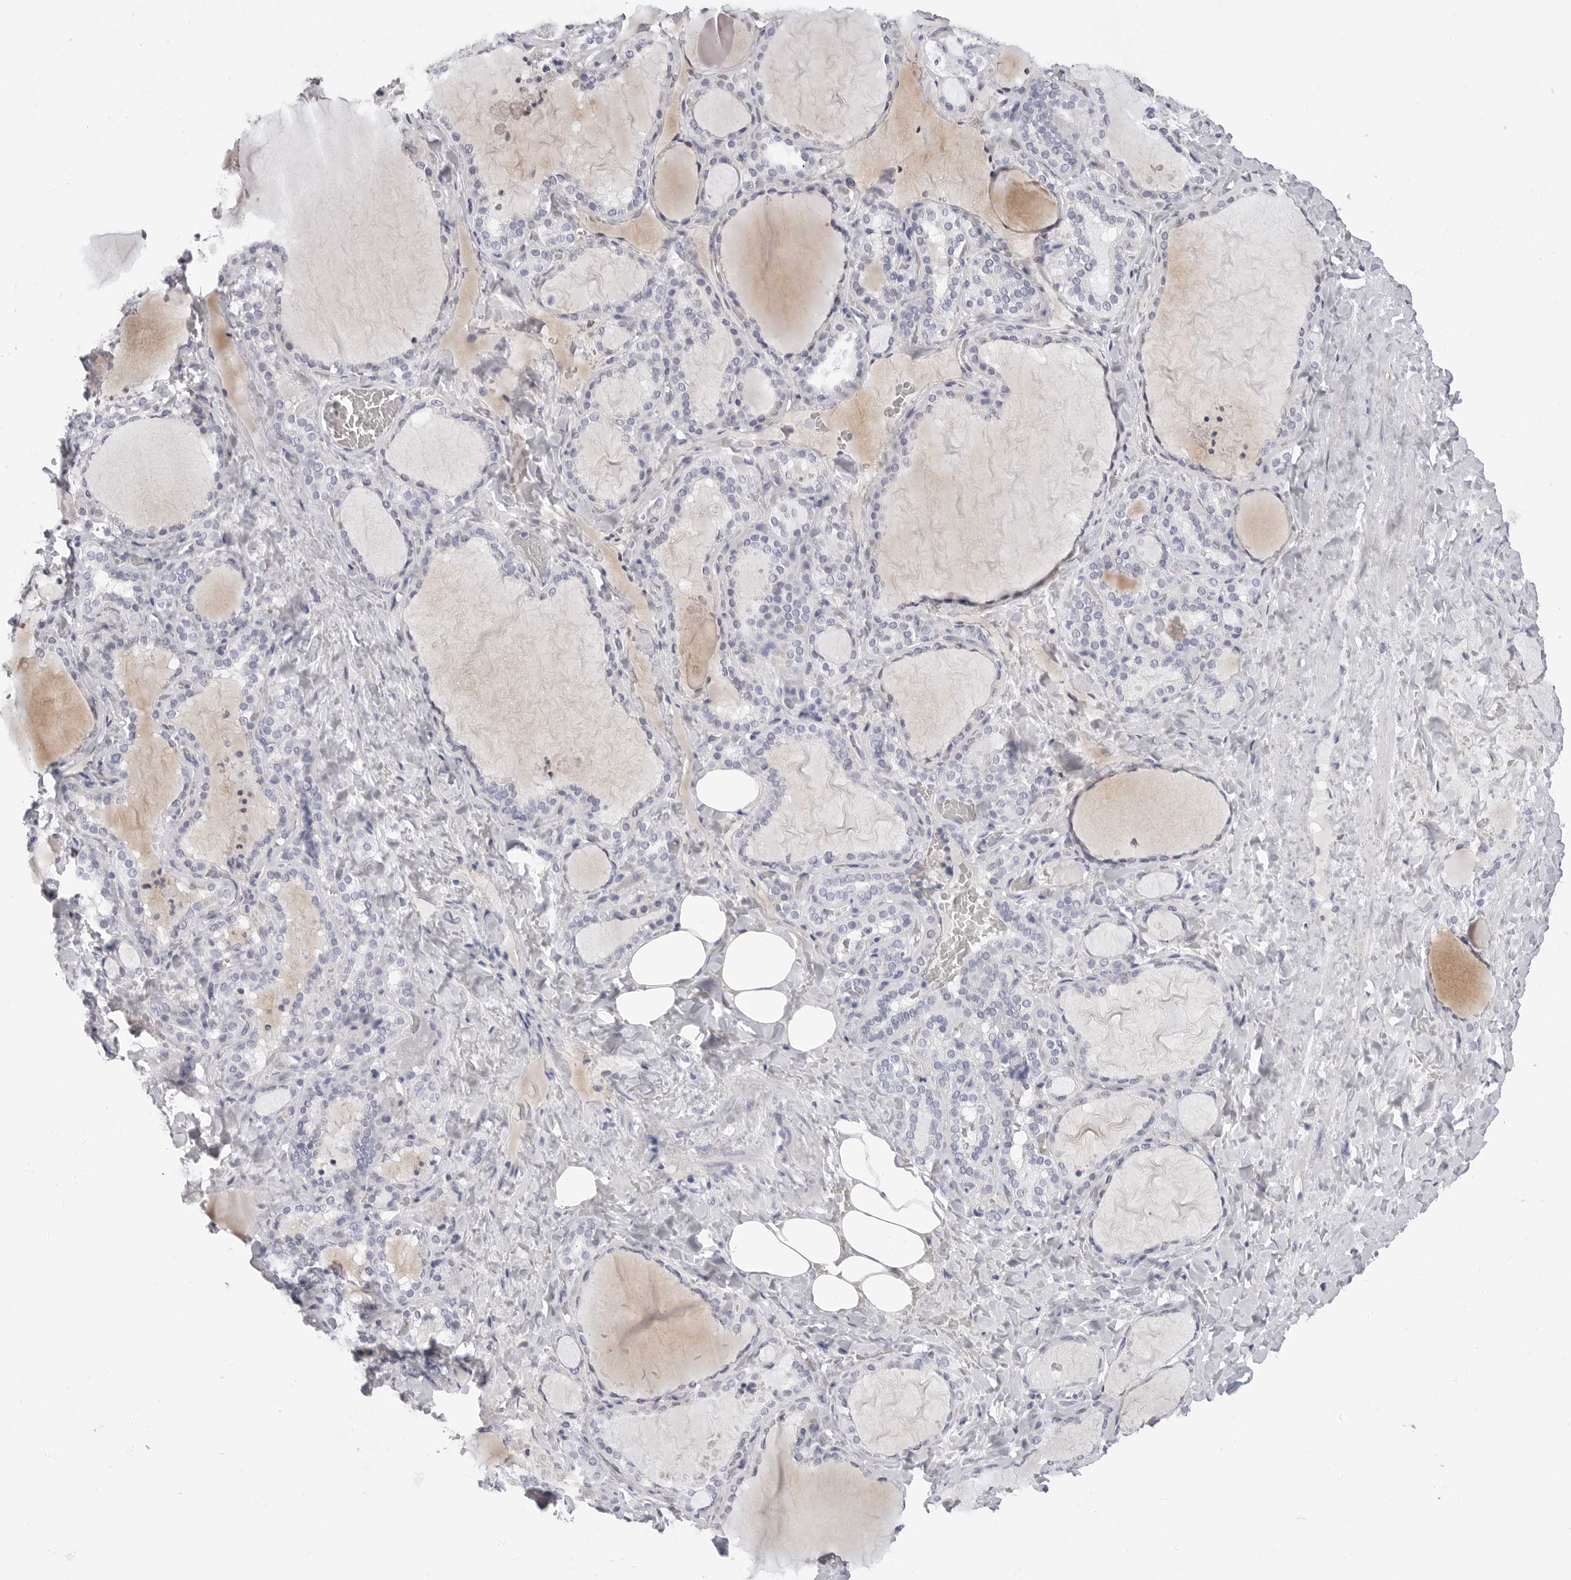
{"staining": {"intensity": "negative", "quantity": "none", "location": "none"}, "tissue": "thyroid gland", "cell_type": "Glandular cells", "image_type": "normal", "snomed": [{"axis": "morphology", "description": "Normal tissue, NOS"}, {"axis": "topography", "description": "Thyroid gland"}], "caption": "Thyroid gland was stained to show a protein in brown. There is no significant positivity in glandular cells.", "gene": "ERICH3", "patient": {"sex": "female", "age": 22}}